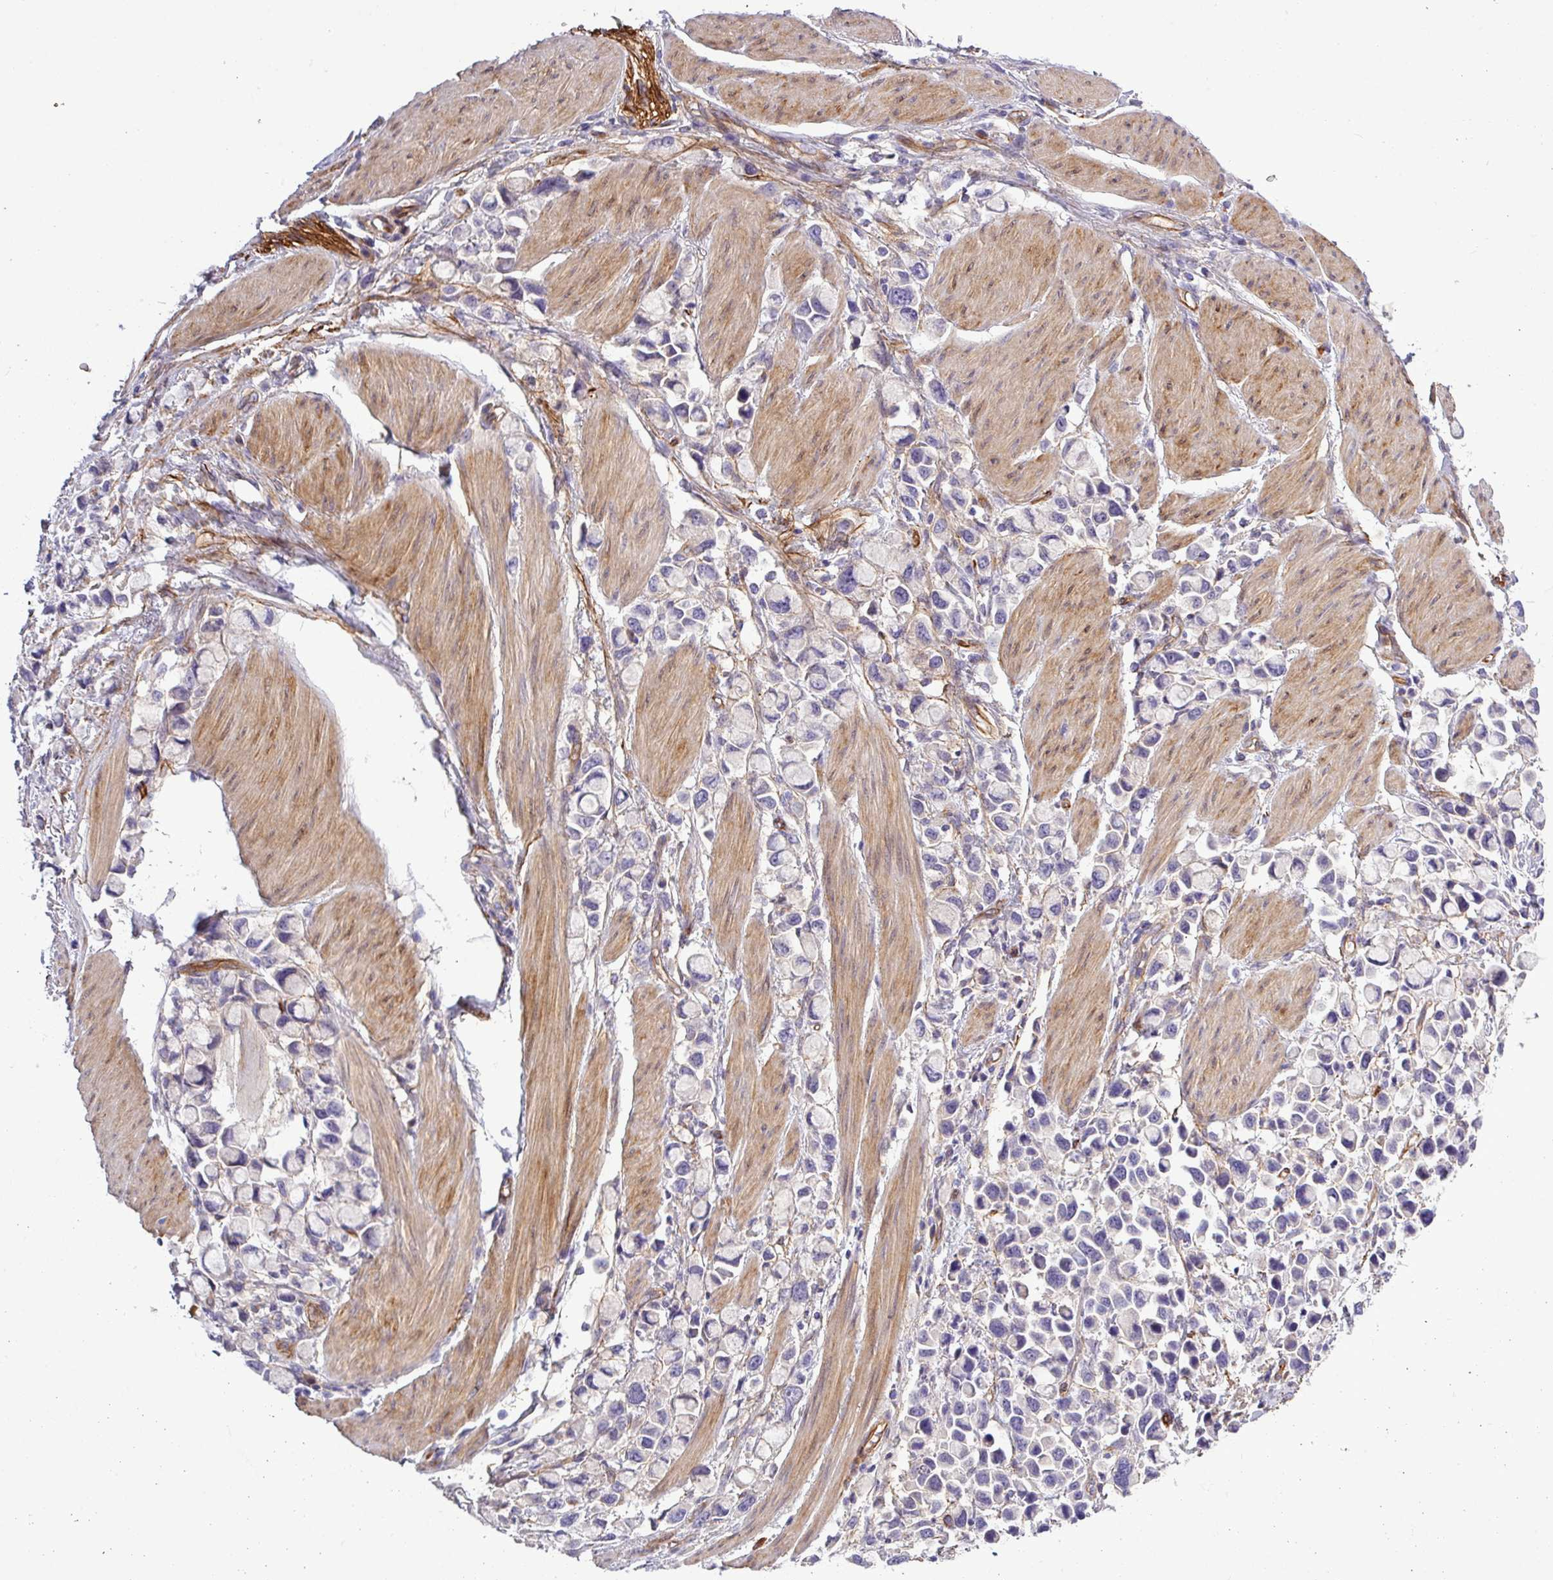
{"staining": {"intensity": "negative", "quantity": "none", "location": "none"}, "tissue": "stomach cancer", "cell_type": "Tumor cells", "image_type": "cancer", "snomed": [{"axis": "morphology", "description": "Adenocarcinoma, NOS"}, {"axis": "topography", "description": "Stomach"}], "caption": "Immunohistochemistry (IHC) image of human stomach cancer stained for a protein (brown), which shows no positivity in tumor cells.", "gene": "PARD6A", "patient": {"sex": "female", "age": 81}}